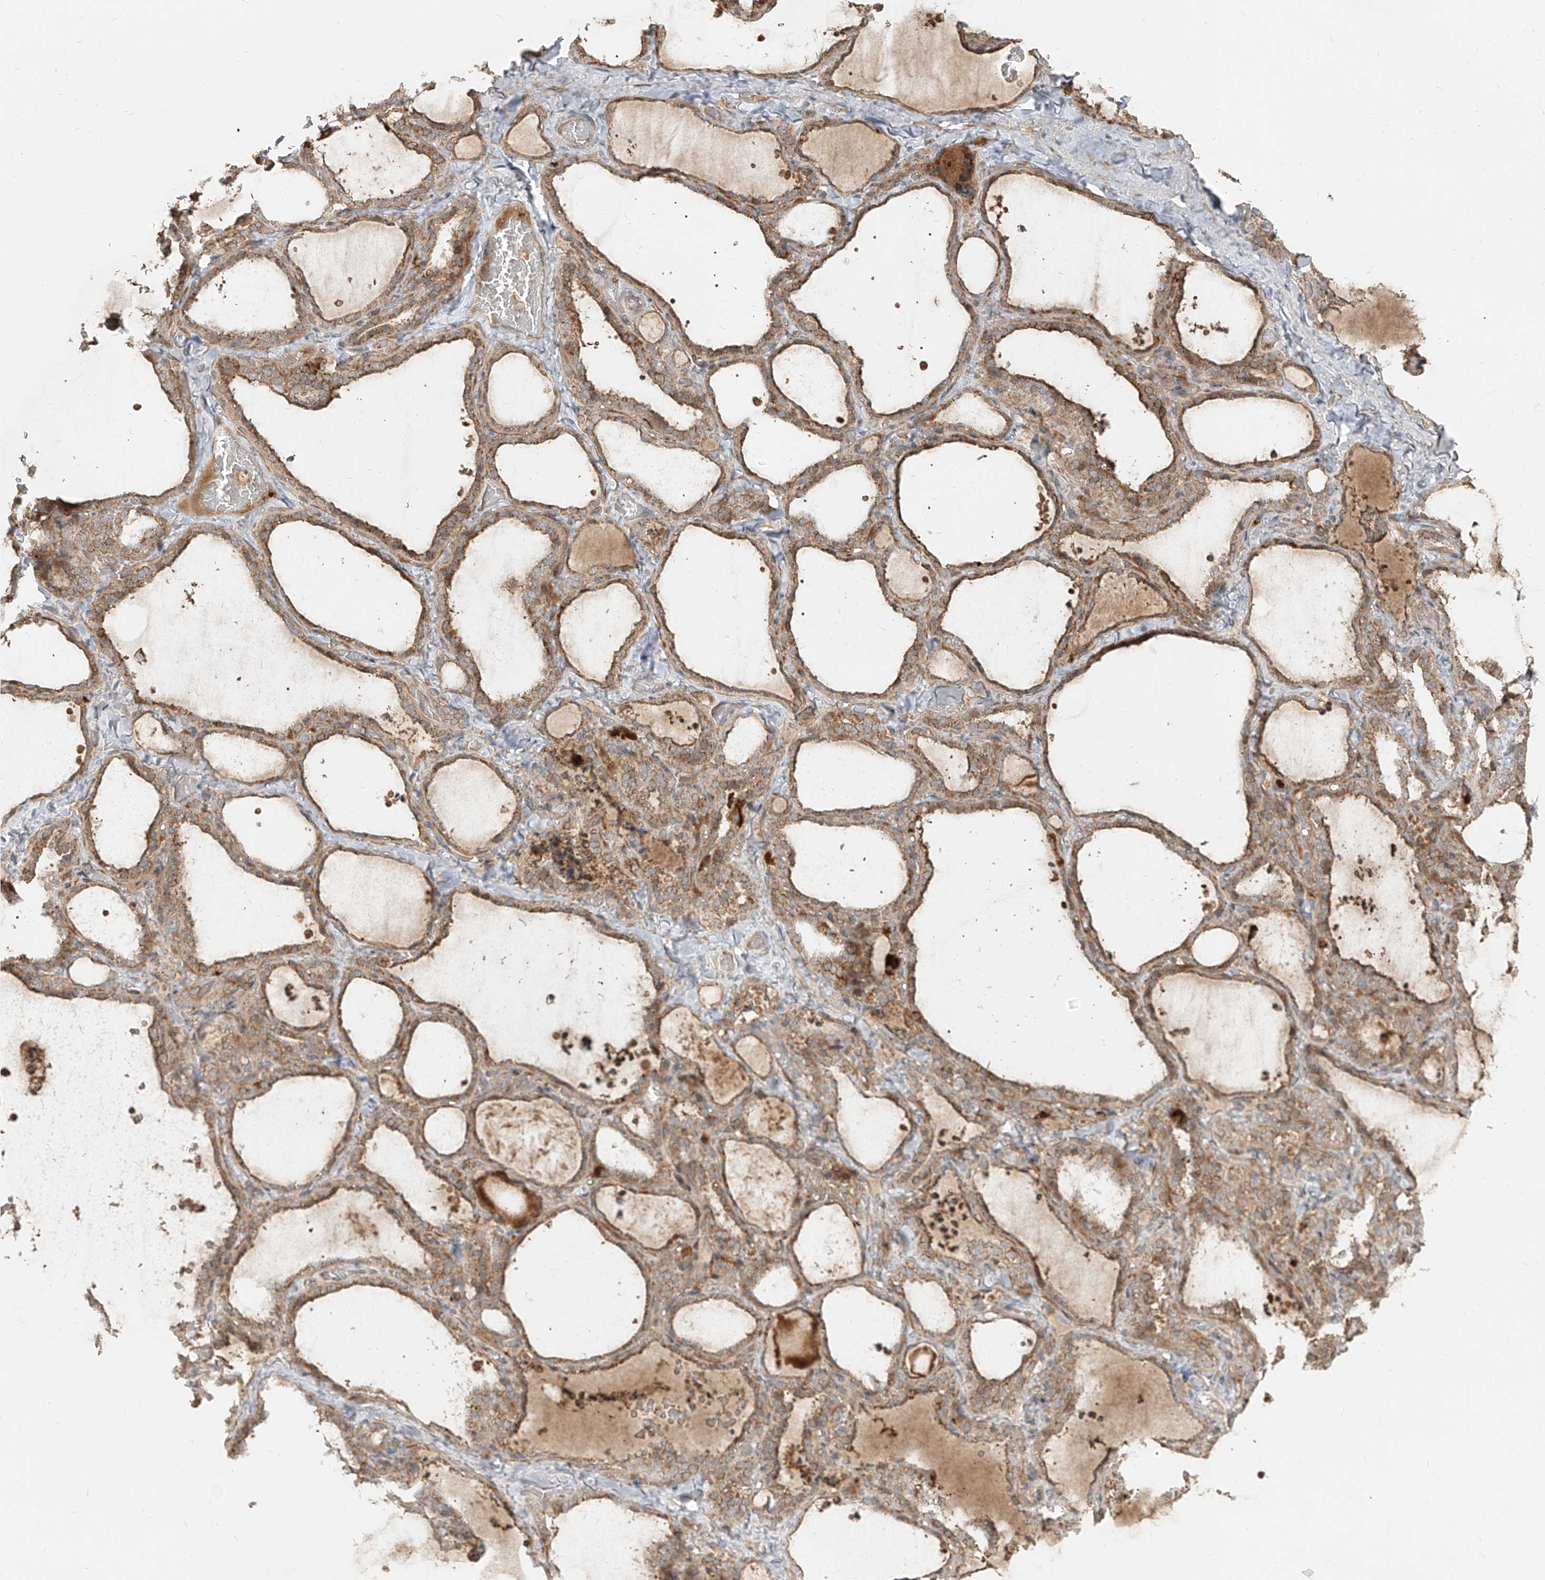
{"staining": {"intensity": "moderate", "quantity": ">75%", "location": "cytoplasmic/membranous"}, "tissue": "thyroid gland", "cell_type": "Glandular cells", "image_type": "normal", "snomed": [{"axis": "morphology", "description": "Normal tissue, NOS"}, {"axis": "topography", "description": "Thyroid gland"}], "caption": "Moderate cytoplasmic/membranous staining for a protein is present in approximately >75% of glandular cells of benign thyroid gland using IHC.", "gene": "AIM2", "patient": {"sex": "female", "age": 22}}